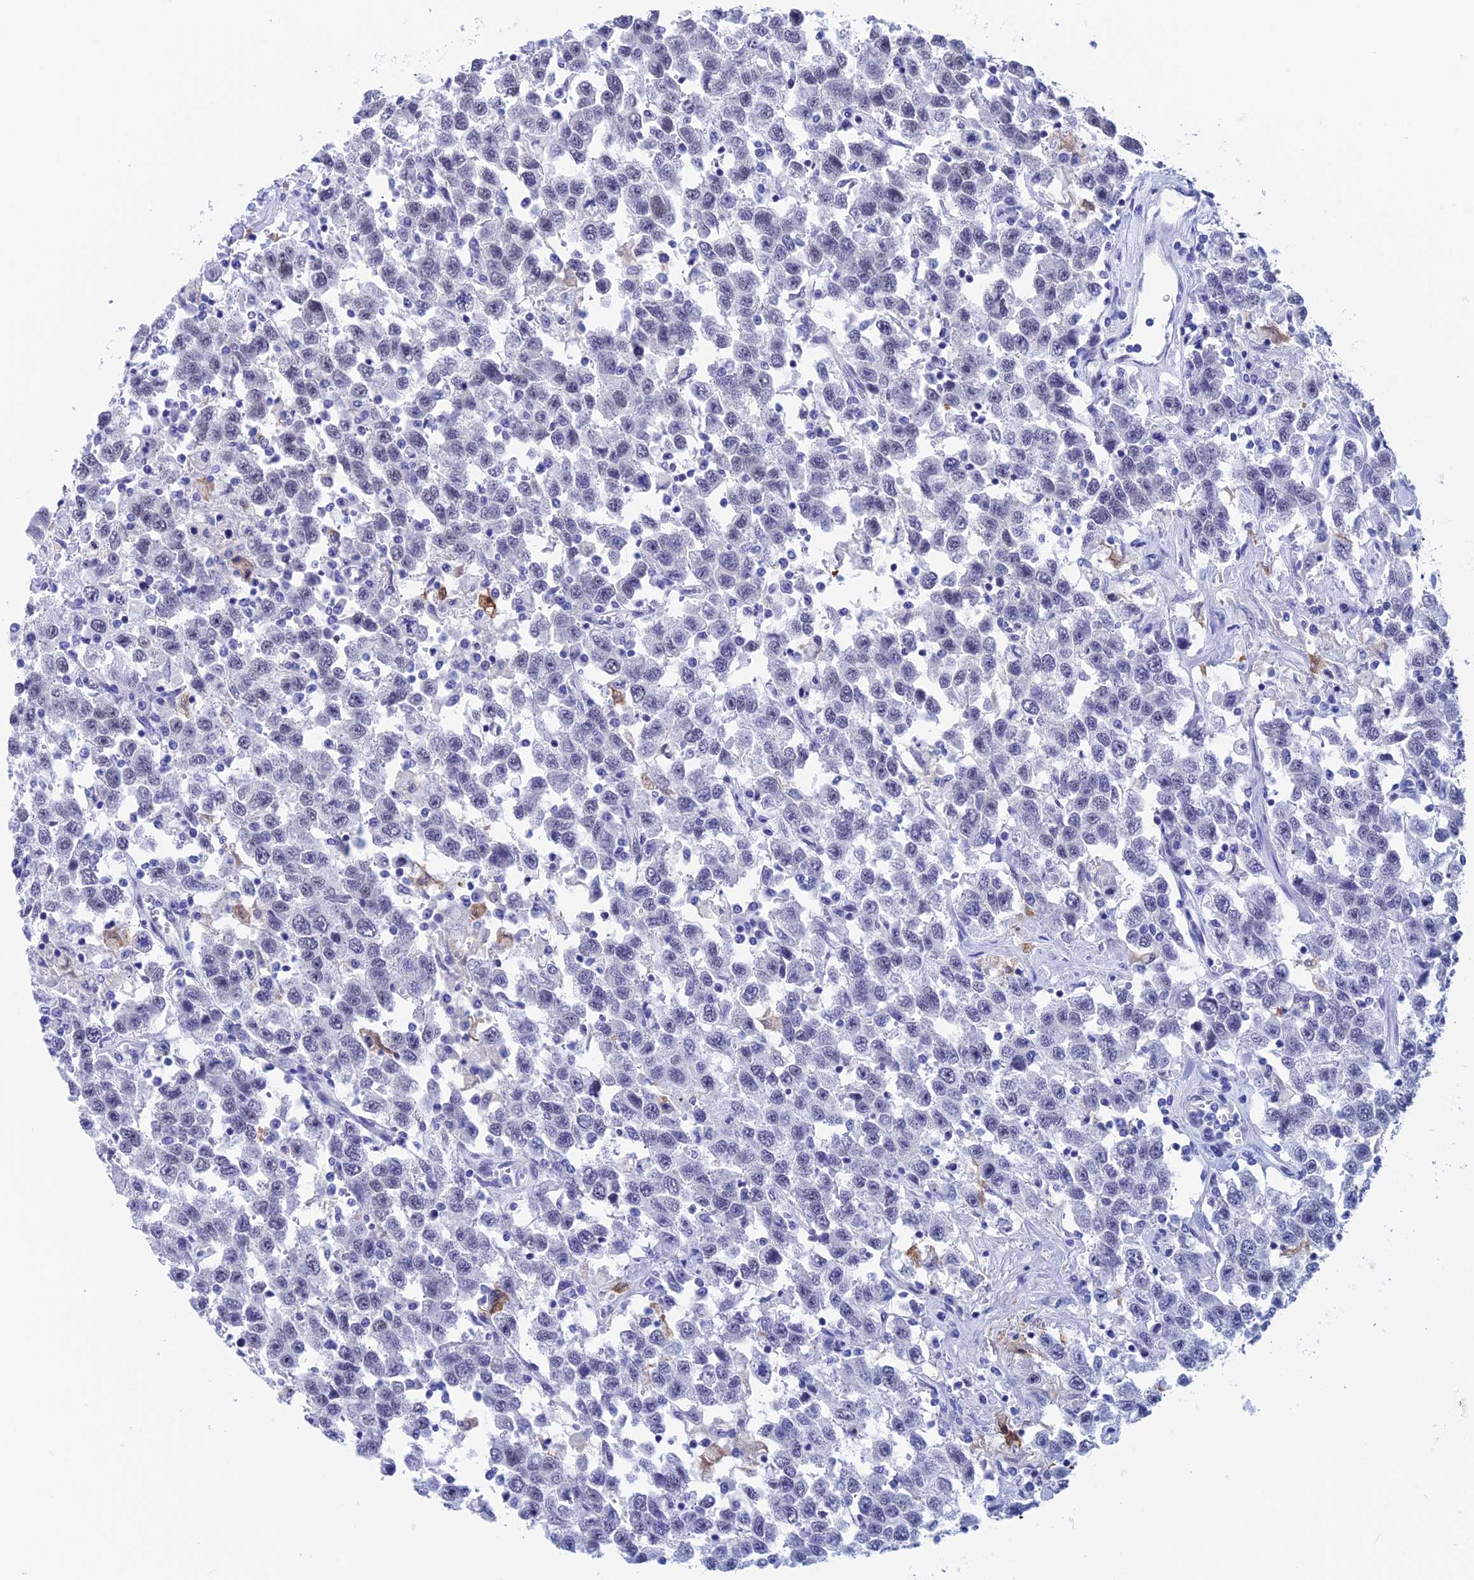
{"staining": {"intensity": "negative", "quantity": "none", "location": "none"}, "tissue": "testis cancer", "cell_type": "Tumor cells", "image_type": "cancer", "snomed": [{"axis": "morphology", "description": "Seminoma, NOS"}, {"axis": "topography", "description": "Testis"}], "caption": "This is a image of immunohistochemistry (IHC) staining of seminoma (testis), which shows no positivity in tumor cells.", "gene": "WDR83", "patient": {"sex": "male", "age": 41}}